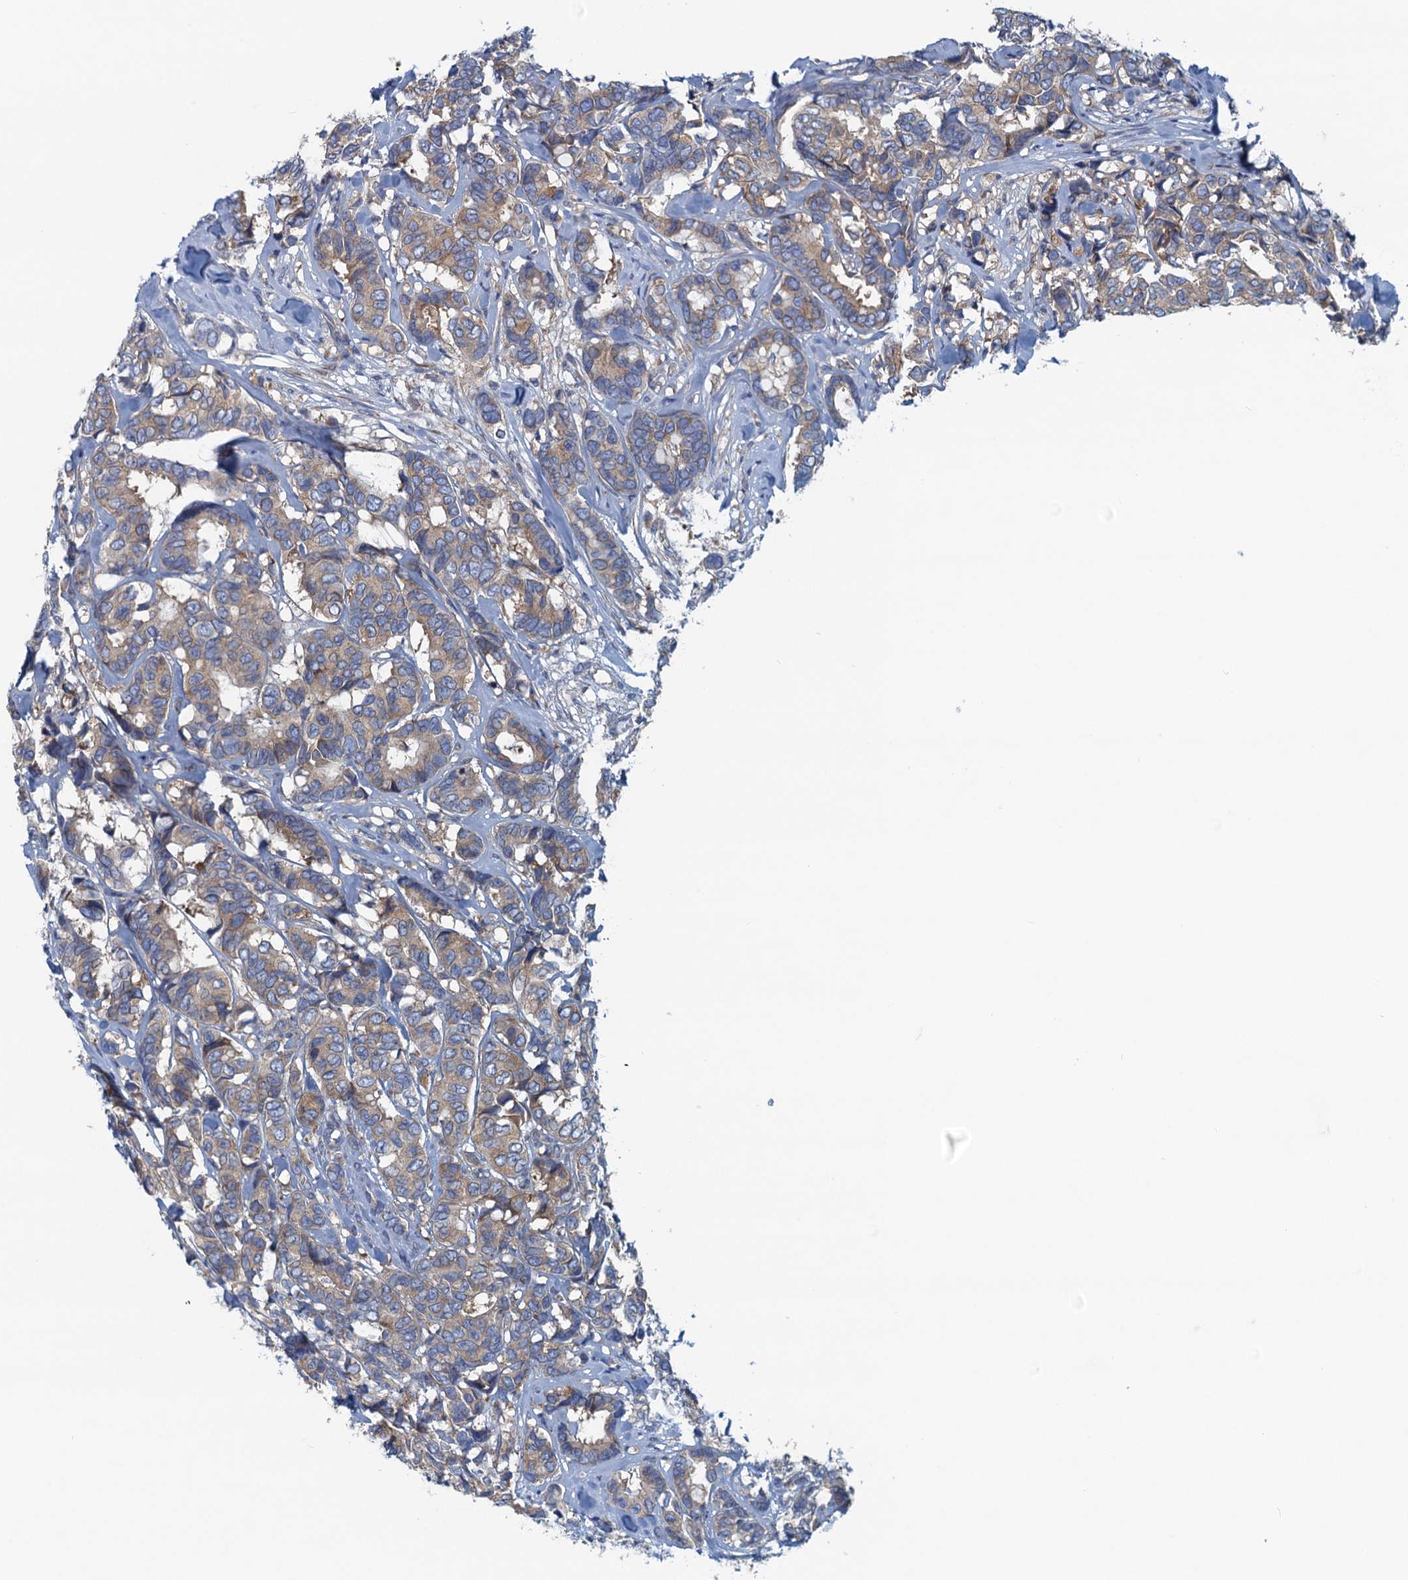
{"staining": {"intensity": "weak", "quantity": ">75%", "location": "cytoplasmic/membranous"}, "tissue": "breast cancer", "cell_type": "Tumor cells", "image_type": "cancer", "snomed": [{"axis": "morphology", "description": "Duct carcinoma"}, {"axis": "topography", "description": "Breast"}], "caption": "DAB (3,3'-diaminobenzidine) immunohistochemical staining of infiltrating ductal carcinoma (breast) shows weak cytoplasmic/membranous protein positivity in approximately >75% of tumor cells.", "gene": "MYDGF", "patient": {"sex": "female", "age": 87}}